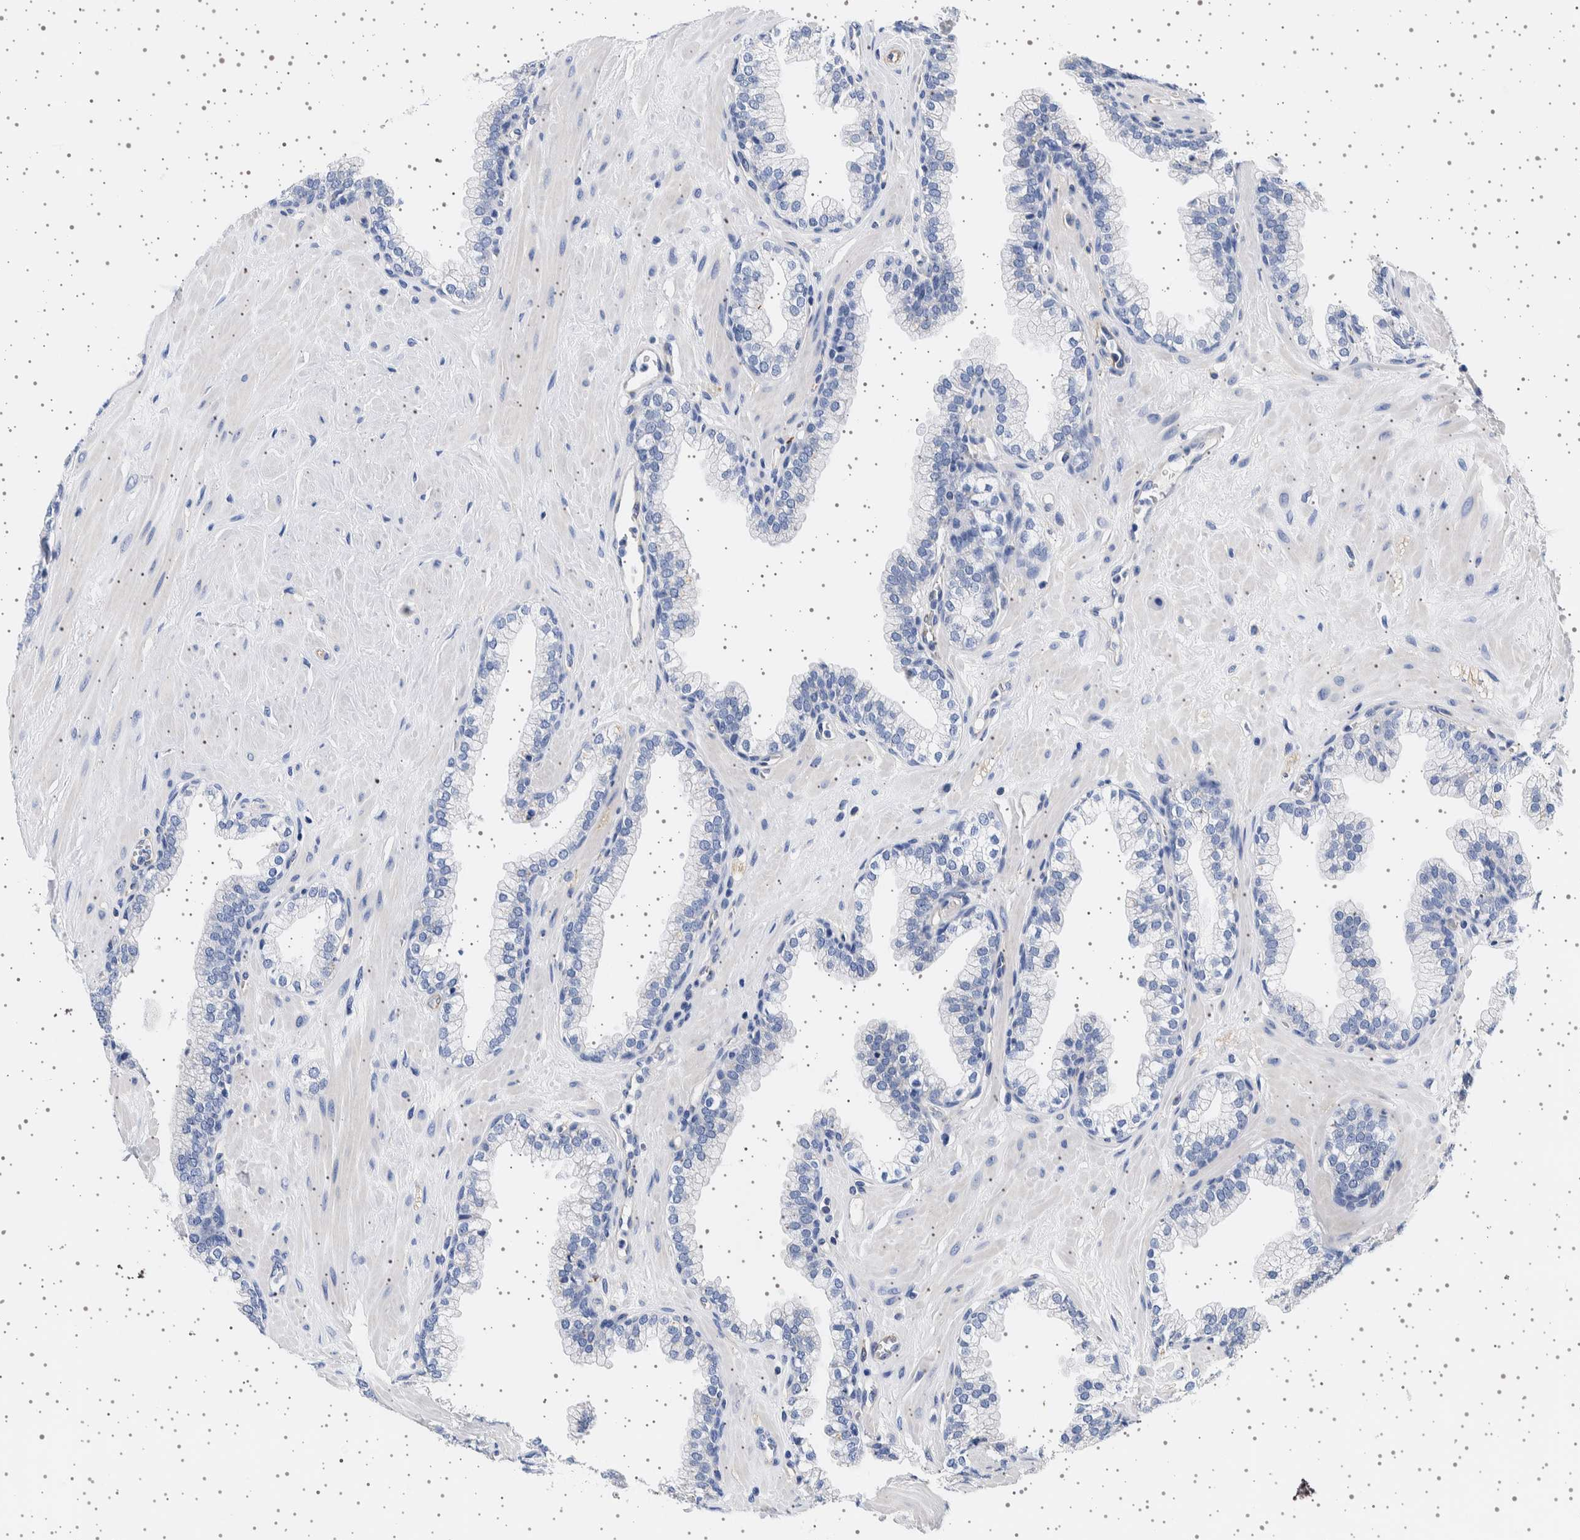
{"staining": {"intensity": "negative", "quantity": "none", "location": "none"}, "tissue": "prostate", "cell_type": "Glandular cells", "image_type": "normal", "snomed": [{"axis": "morphology", "description": "Normal tissue, NOS"}, {"axis": "morphology", "description": "Urothelial carcinoma, Low grade"}, {"axis": "topography", "description": "Urinary bladder"}, {"axis": "topography", "description": "Prostate"}], "caption": "Immunohistochemistry of unremarkable prostate shows no expression in glandular cells. (Immunohistochemistry, brightfield microscopy, high magnification).", "gene": "SEPTIN4", "patient": {"sex": "male", "age": 60}}